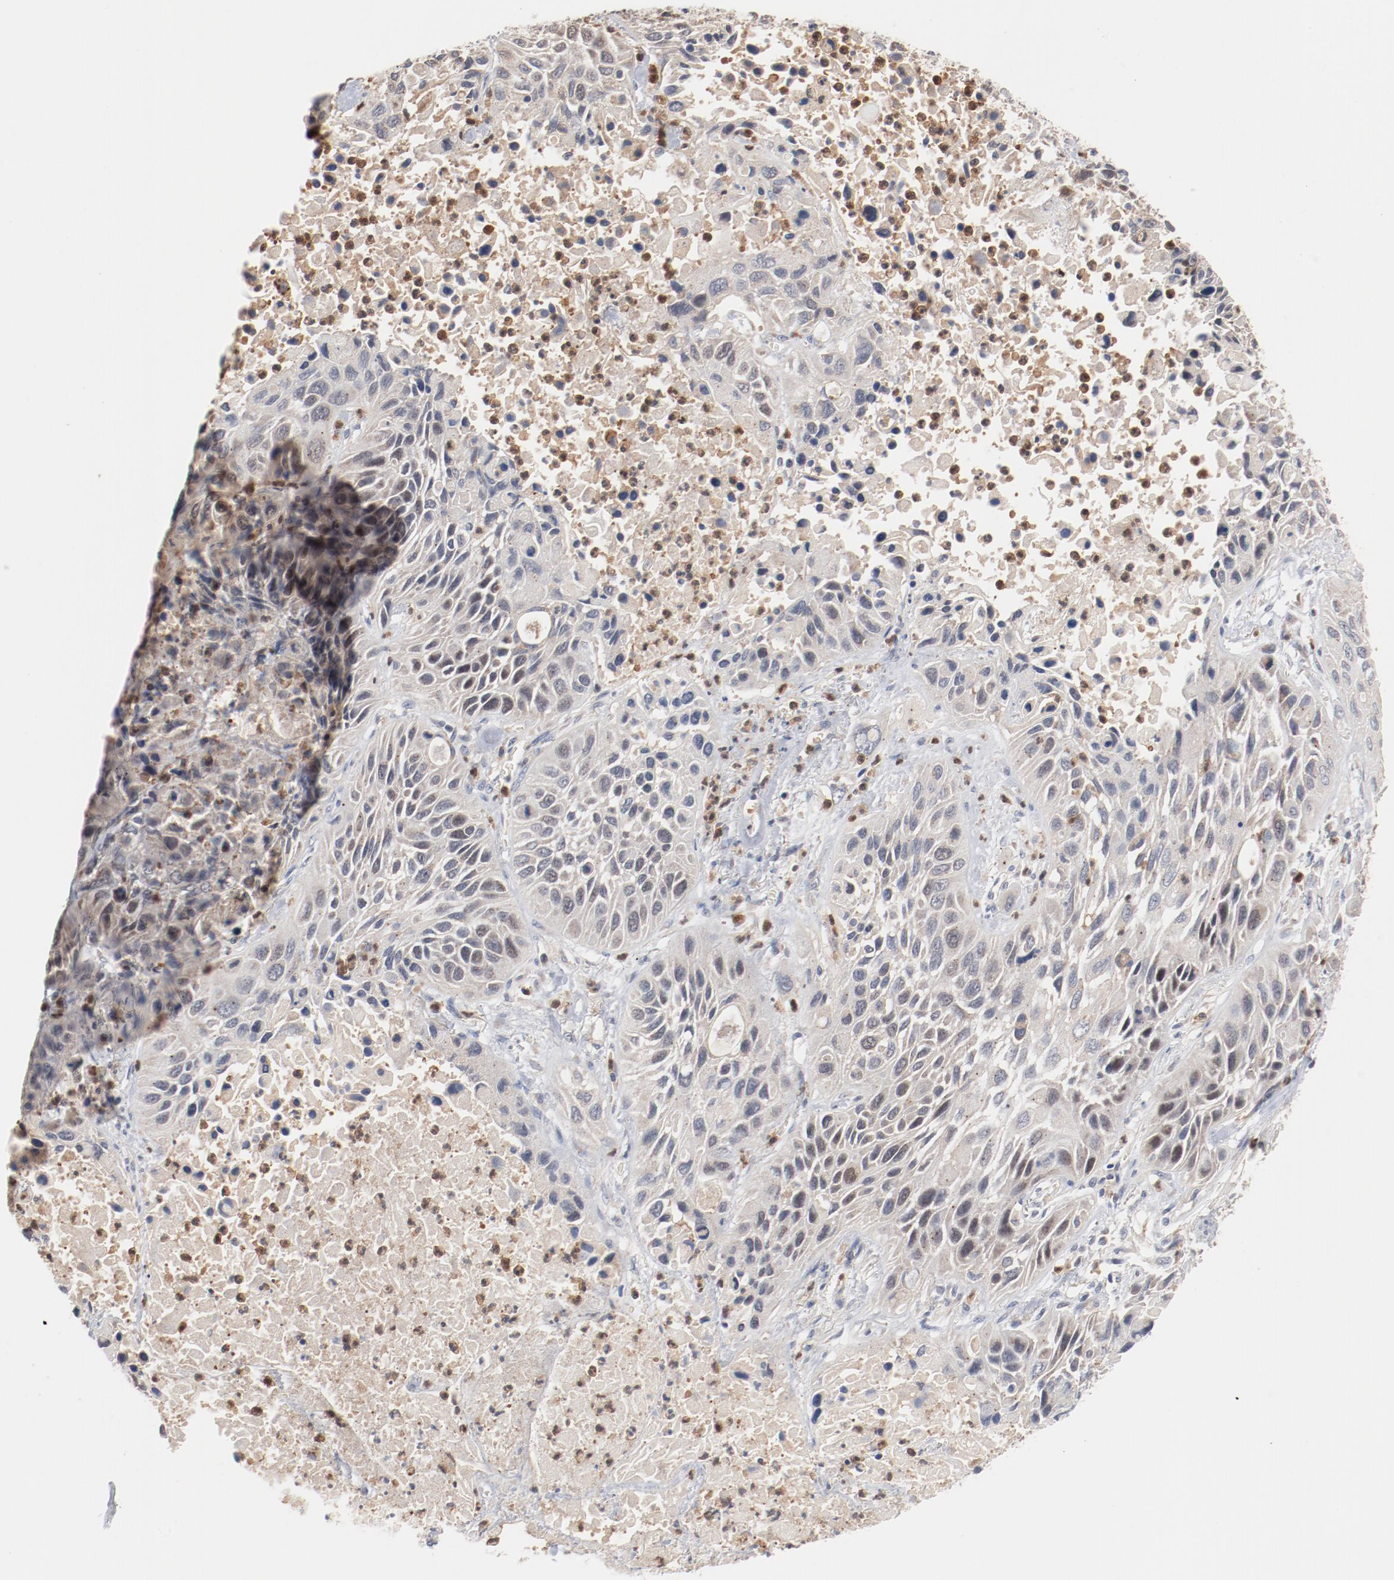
{"staining": {"intensity": "weak", "quantity": "<25%", "location": "cytoplasmic/membranous"}, "tissue": "lung cancer", "cell_type": "Tumor cells", "image_type": "cancer", "snomed": [{"axis": "morphology", "description": "Squamous cell carcinoma, NOS"}, {"axis": "topography", "description": "Lung"}], "caption": "Lung cancer was stained to show a protein in brown. There is no significant positivity in tumor cells. The staining was performed using DAB to visualize the protein expression in brown, while the nuclei were stained in blue with hematoxylin (Magnification: 20x).", "gene": "RNASE11", "patient": {"sex": "female", "age": 76}}